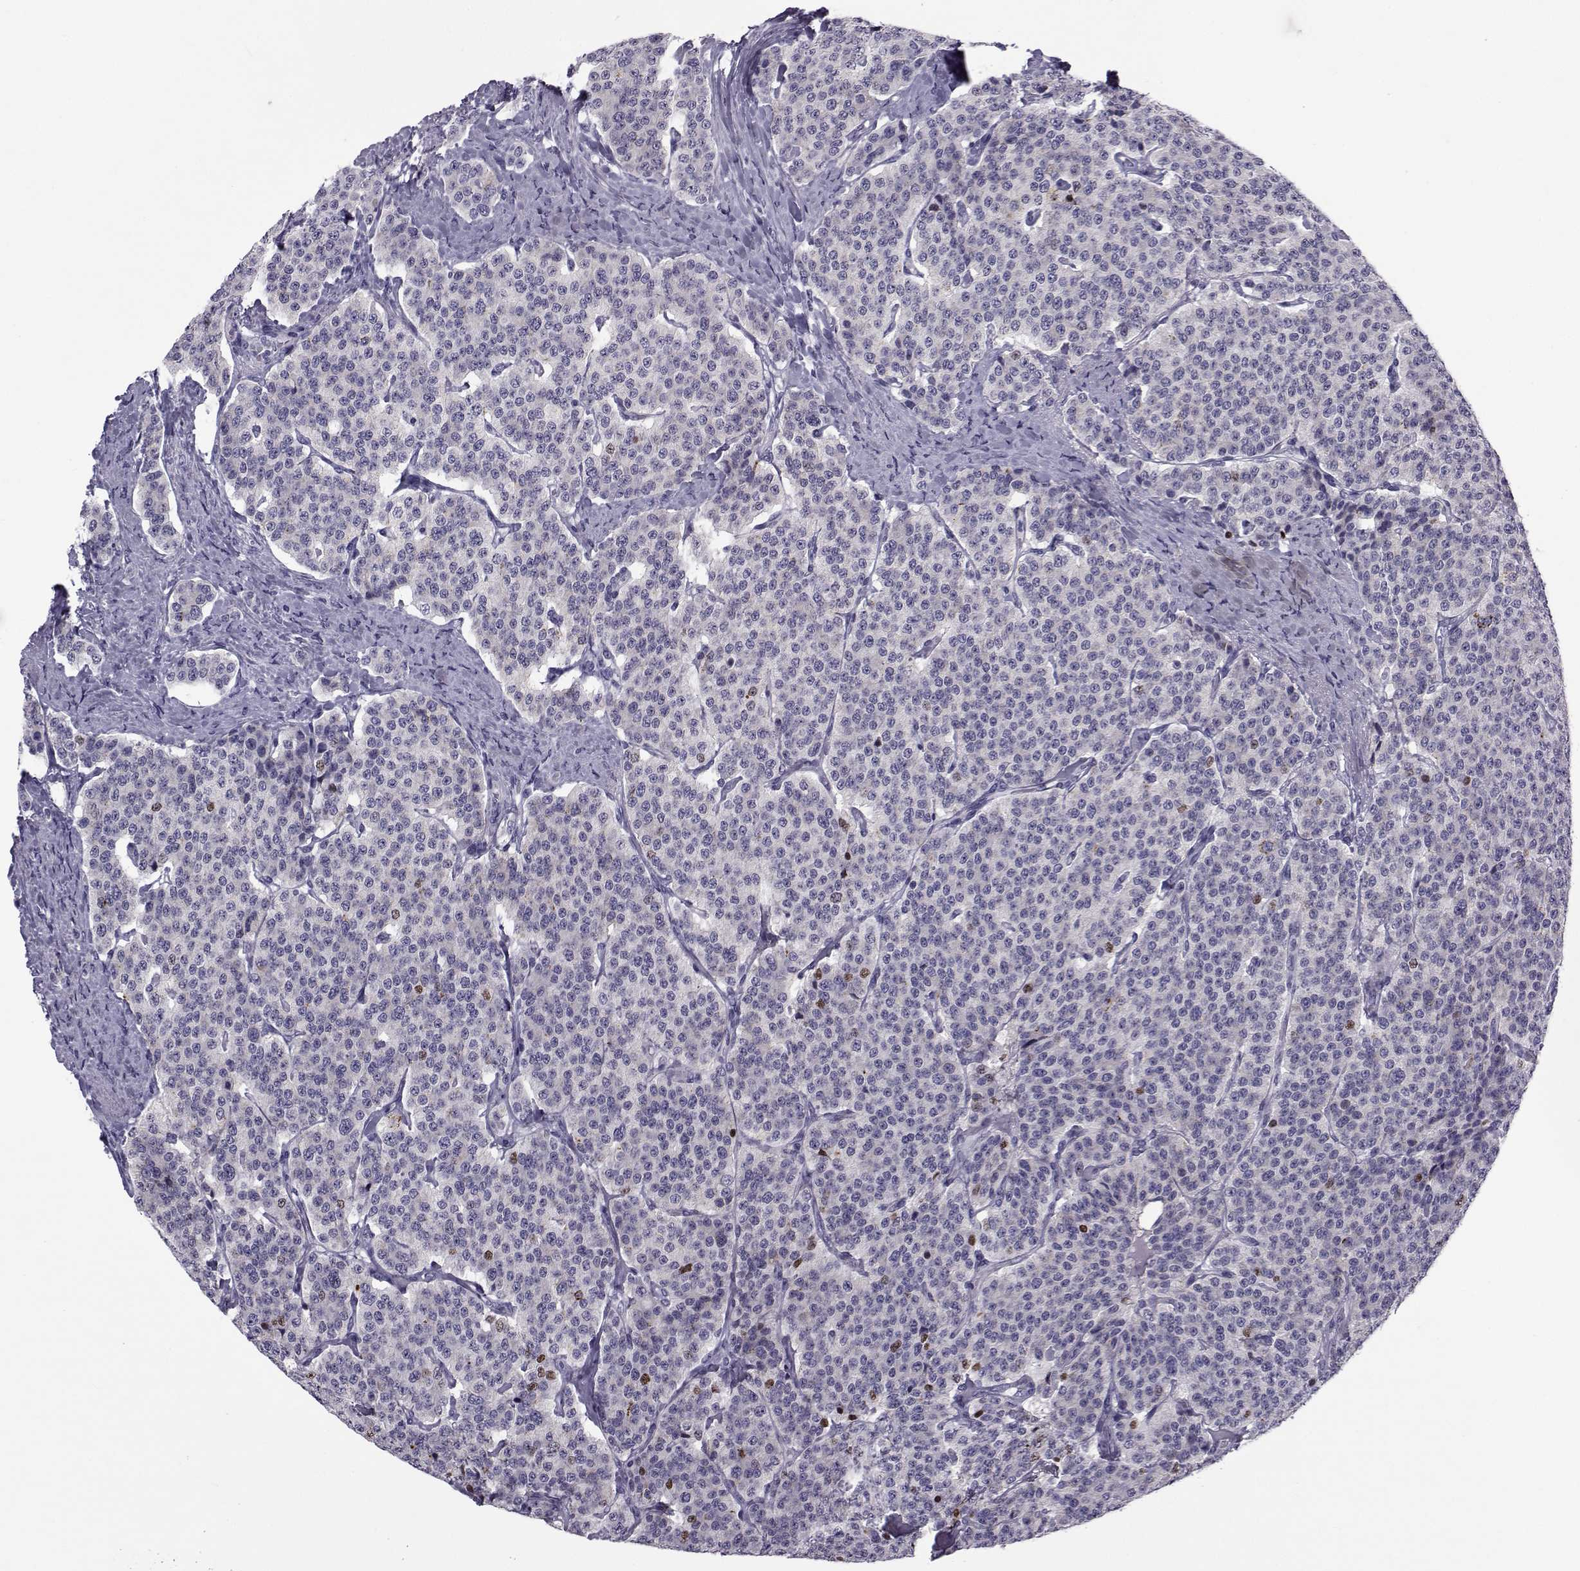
{"staining": {"intensity": "negative", "quantity": "none", "location": "none"}, "tissue": "carcinoid", "cell_type": "Tumor cells", "image_type": "cancer", "snomed": [{"axis": "morphology", "description": "Carcinoid, malignant, NOS"}, {"axis": "topography", "description": "Small intestine"}], "caption": "An image of human carcinoid is negative for staining in tumor cells. (DAB (3,3'-diaminobenzidine) immunohistochemistry (IHC) with hematoxylin counter stain).", "gene": "COL22A1", "patient": {"sex": "female", "age": 58}}